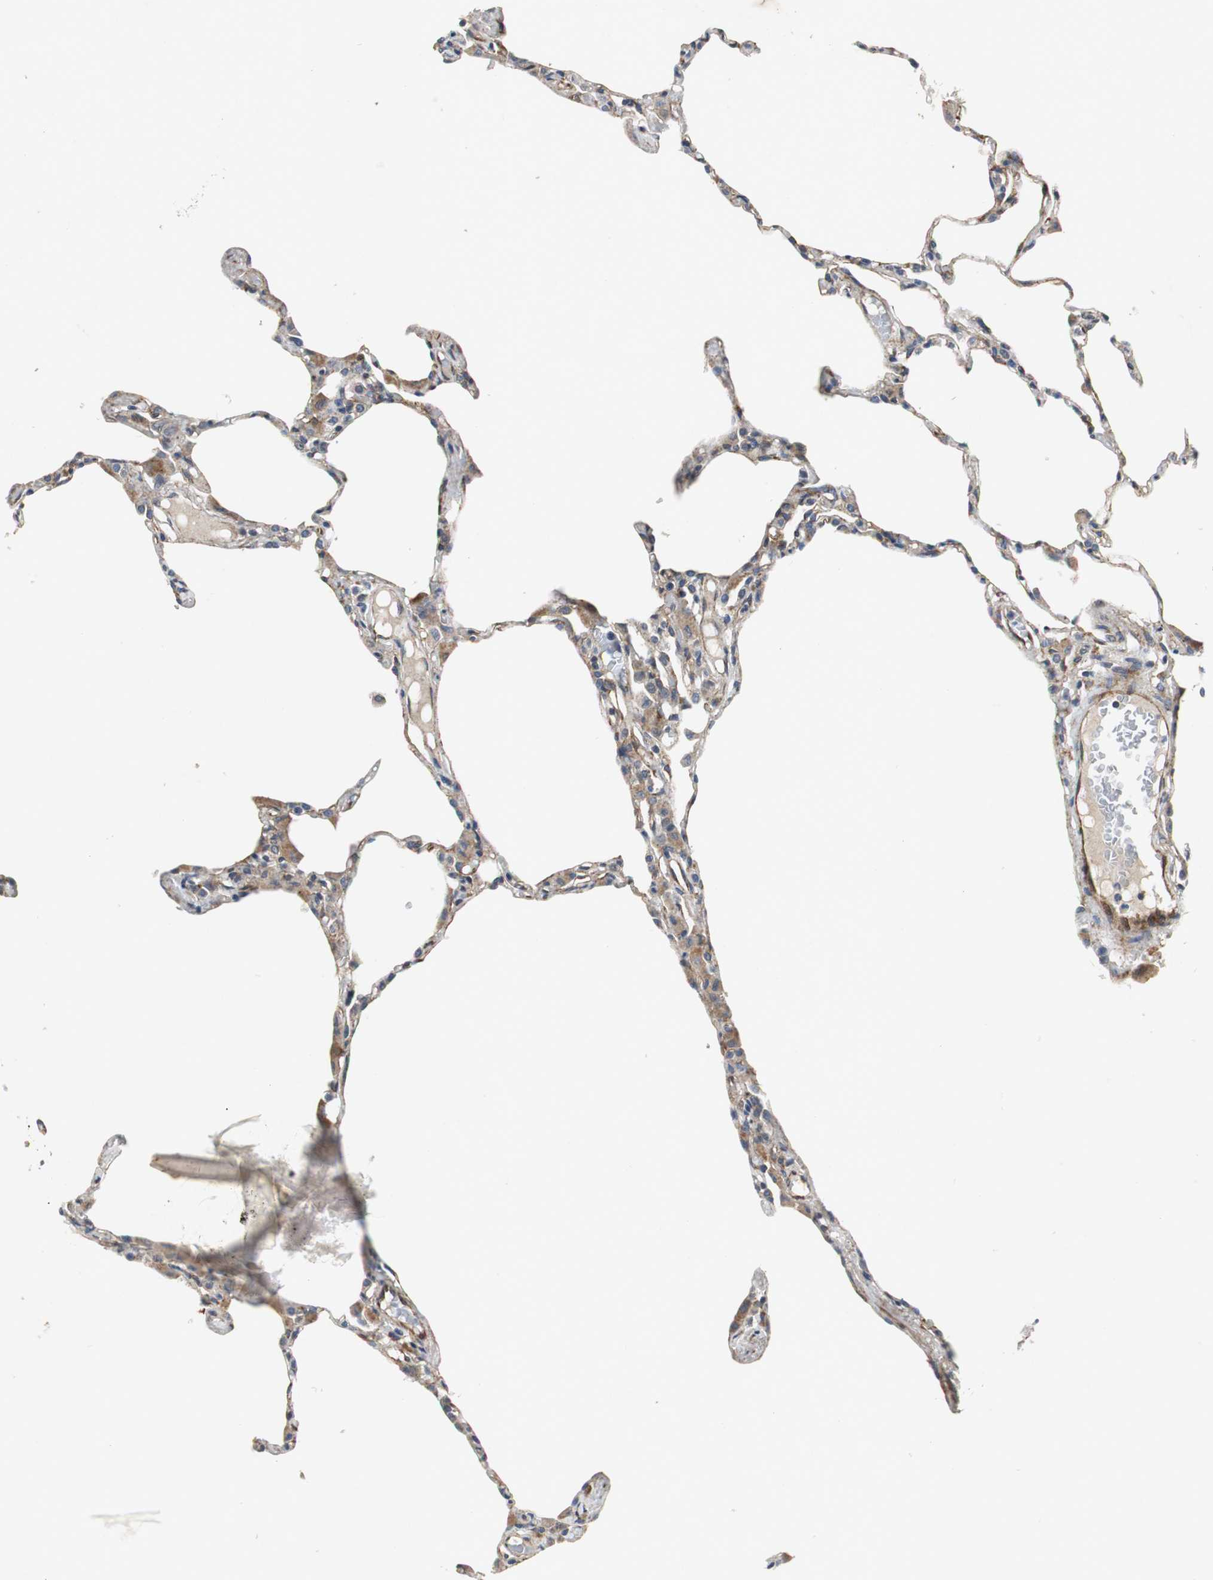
{"staining": {"intensity": "weak", "quantity": "25%-75%", "location": "cytoplasmic/membranous"}, "tissue": "lung", "cell_type": "Alveolar cells", "image_type": "normal", "snomed": [{"axis": "morphology", "description": "Normal tissue, NOS"}, {"axis": "topography", "description": "Lung"}], "caption": "Immunohistochemistry (IHC) photomicrograph of benign lung: lung stained using immunohistochemistry demonstrates low levels of weak protein expression localized specifically in the cytoplasmic/membranous of alveolar cells, appearing as a cytoplasmic/membranous brown color.", "gene": "ISCU", "patient": {"sex": "female", "age": 49}}